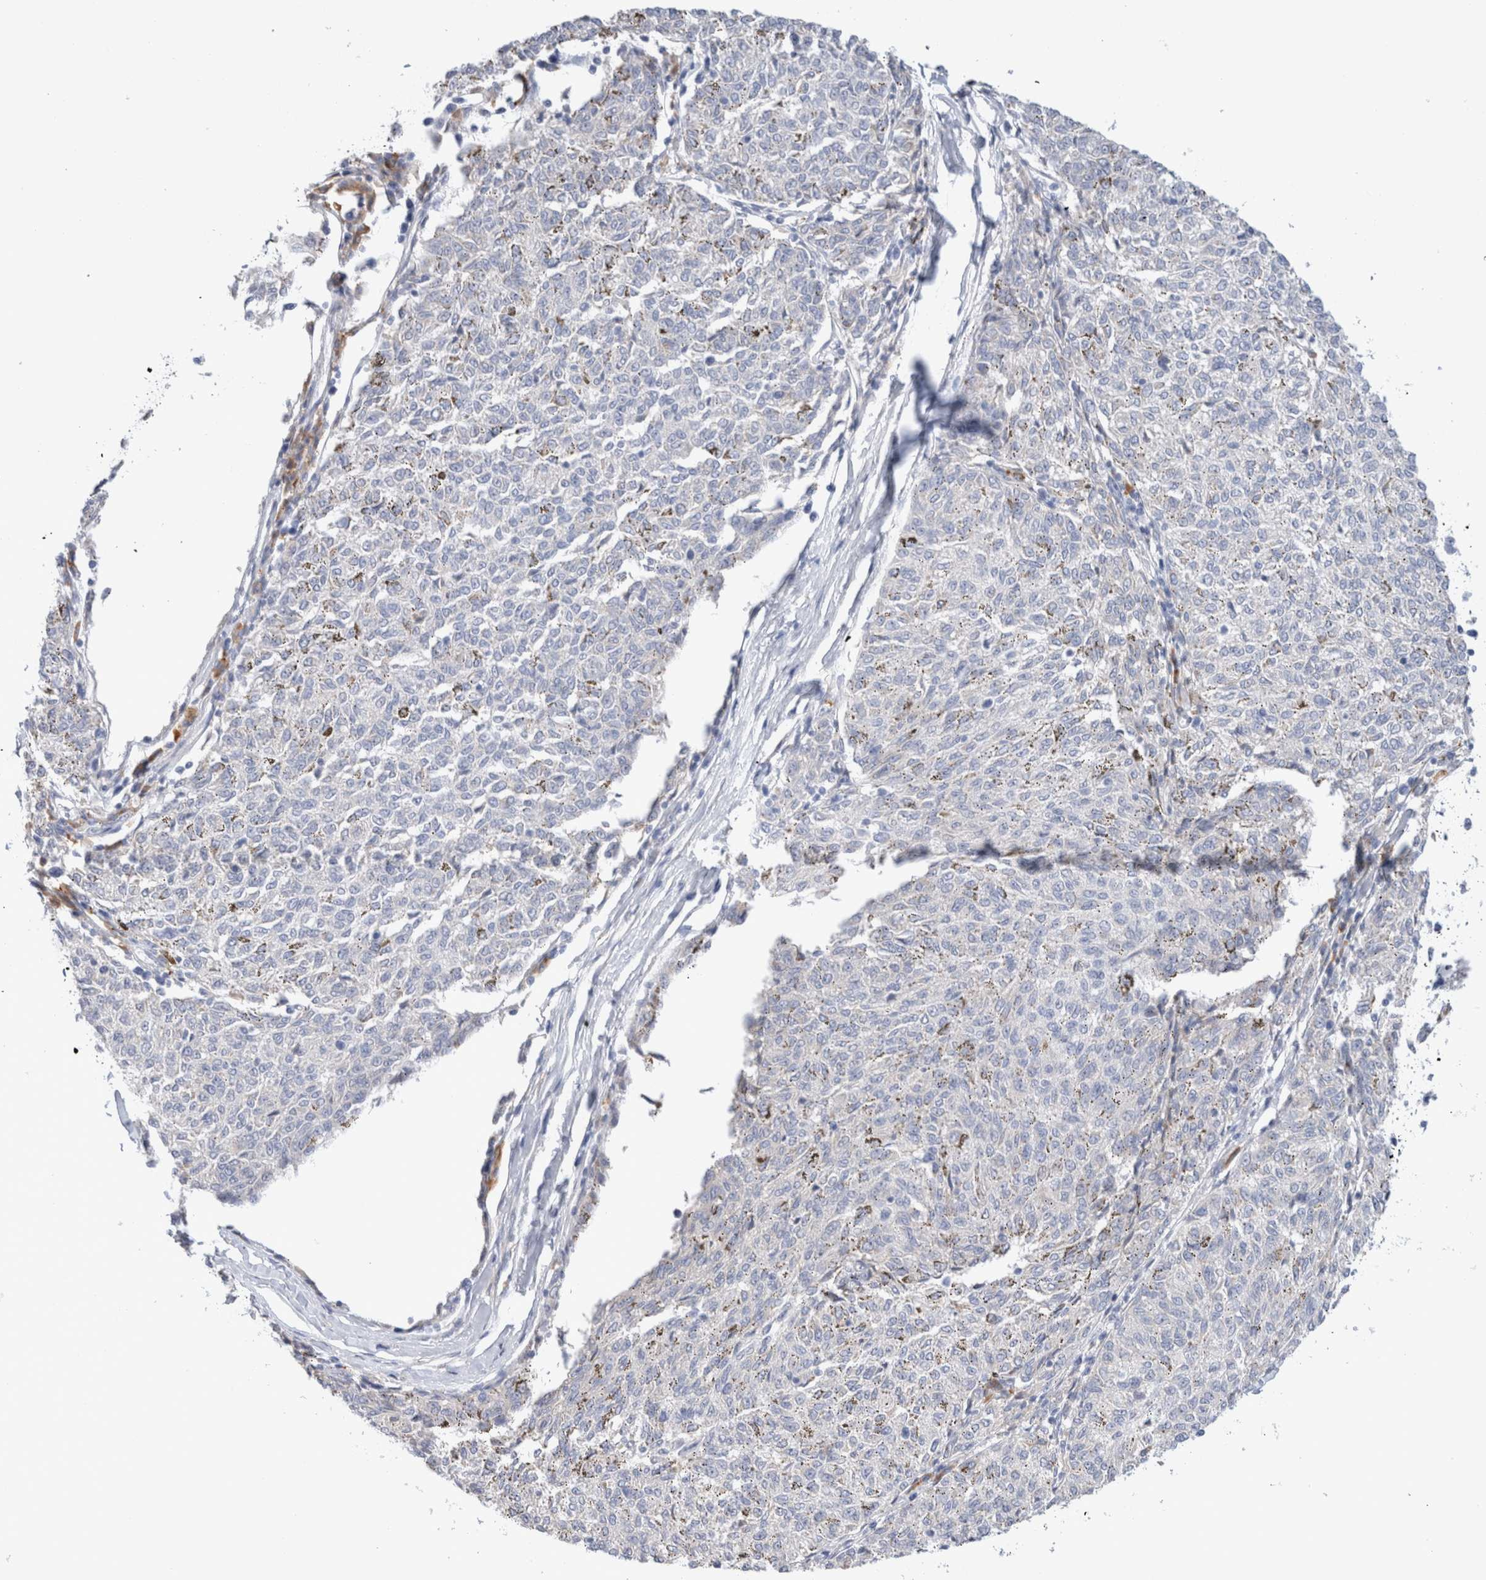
{"staining": {"intensity": "negative", "quantity": "none", "location": "none"}, "tissue": "melanoma", "cell_type": "Tumor cells", "image_type": "cancer", "snomed": [{"axis": "morphology", "description": "Malignant melanoma, NOS"}, {"axis": "topography", "description": "Skin"}], "caption": "Malignant melanoma was stained to show a protein in brown. There is no significant positivity in tumor cells.", "gene": "GADD45G", "patient": {"sex": "female", "age": 72}}